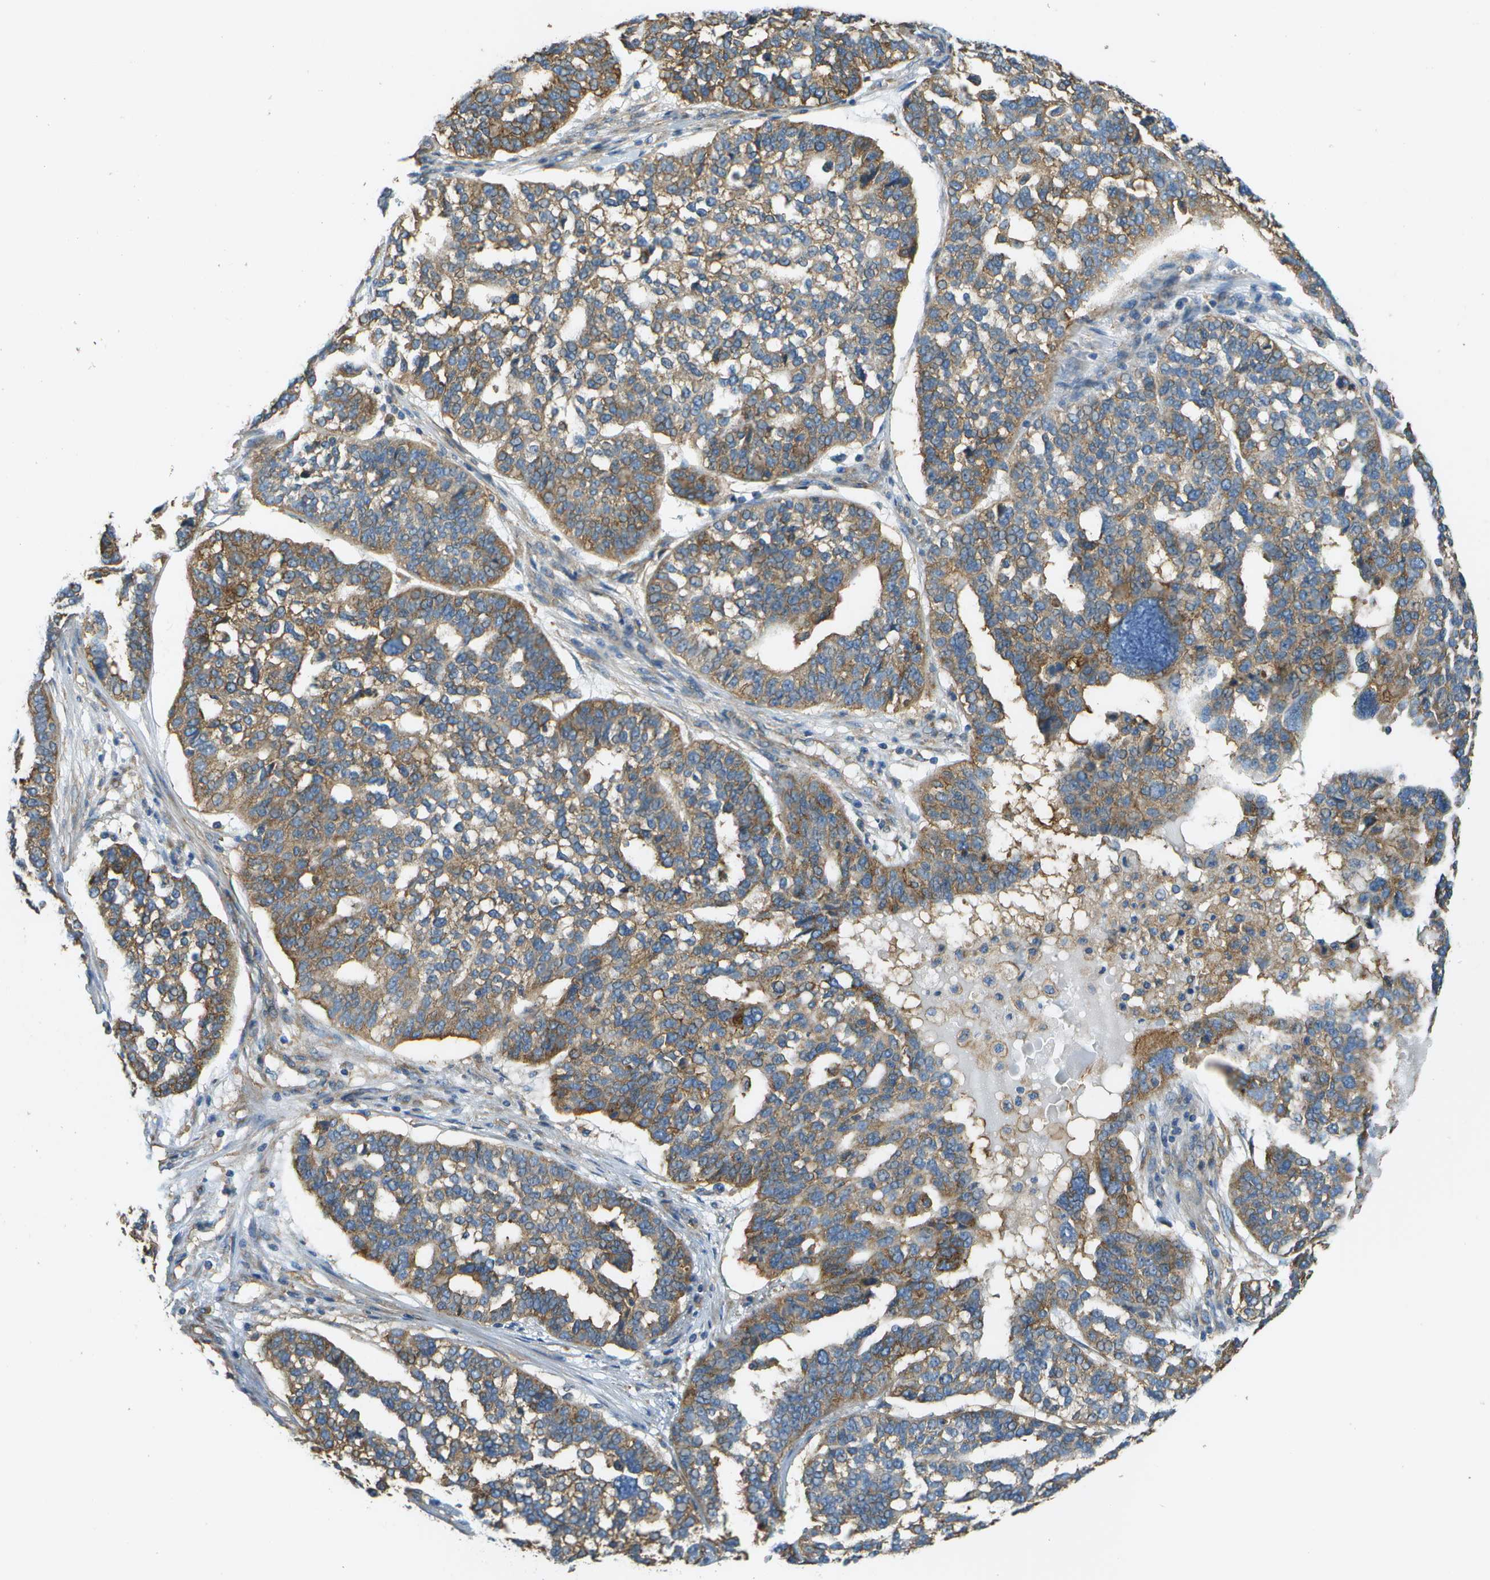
{"staining": {"intensity": "moderate", "quantity": ">75%", "location": "cytoplasmic/membranous"}, "tissue": "ovarian cancer", "cell_type": "Tumor cells", "image_type": "cancer", "snomed": [{"axis": "morphology", "description": "Cystadenocarcinoma, serous, NOS"}, {"axis": "topography", "description": "Ovary"}], "caption": "Immunohistochemistry (DAB) staining of human ovarian serous cystadenocarcinoma reveals moderate cytoplasmic/membranous protein positivity in approximately >75% of tumor cells.", "gene": "CLTC", "patient": {"sex": "female", "age": 59}}